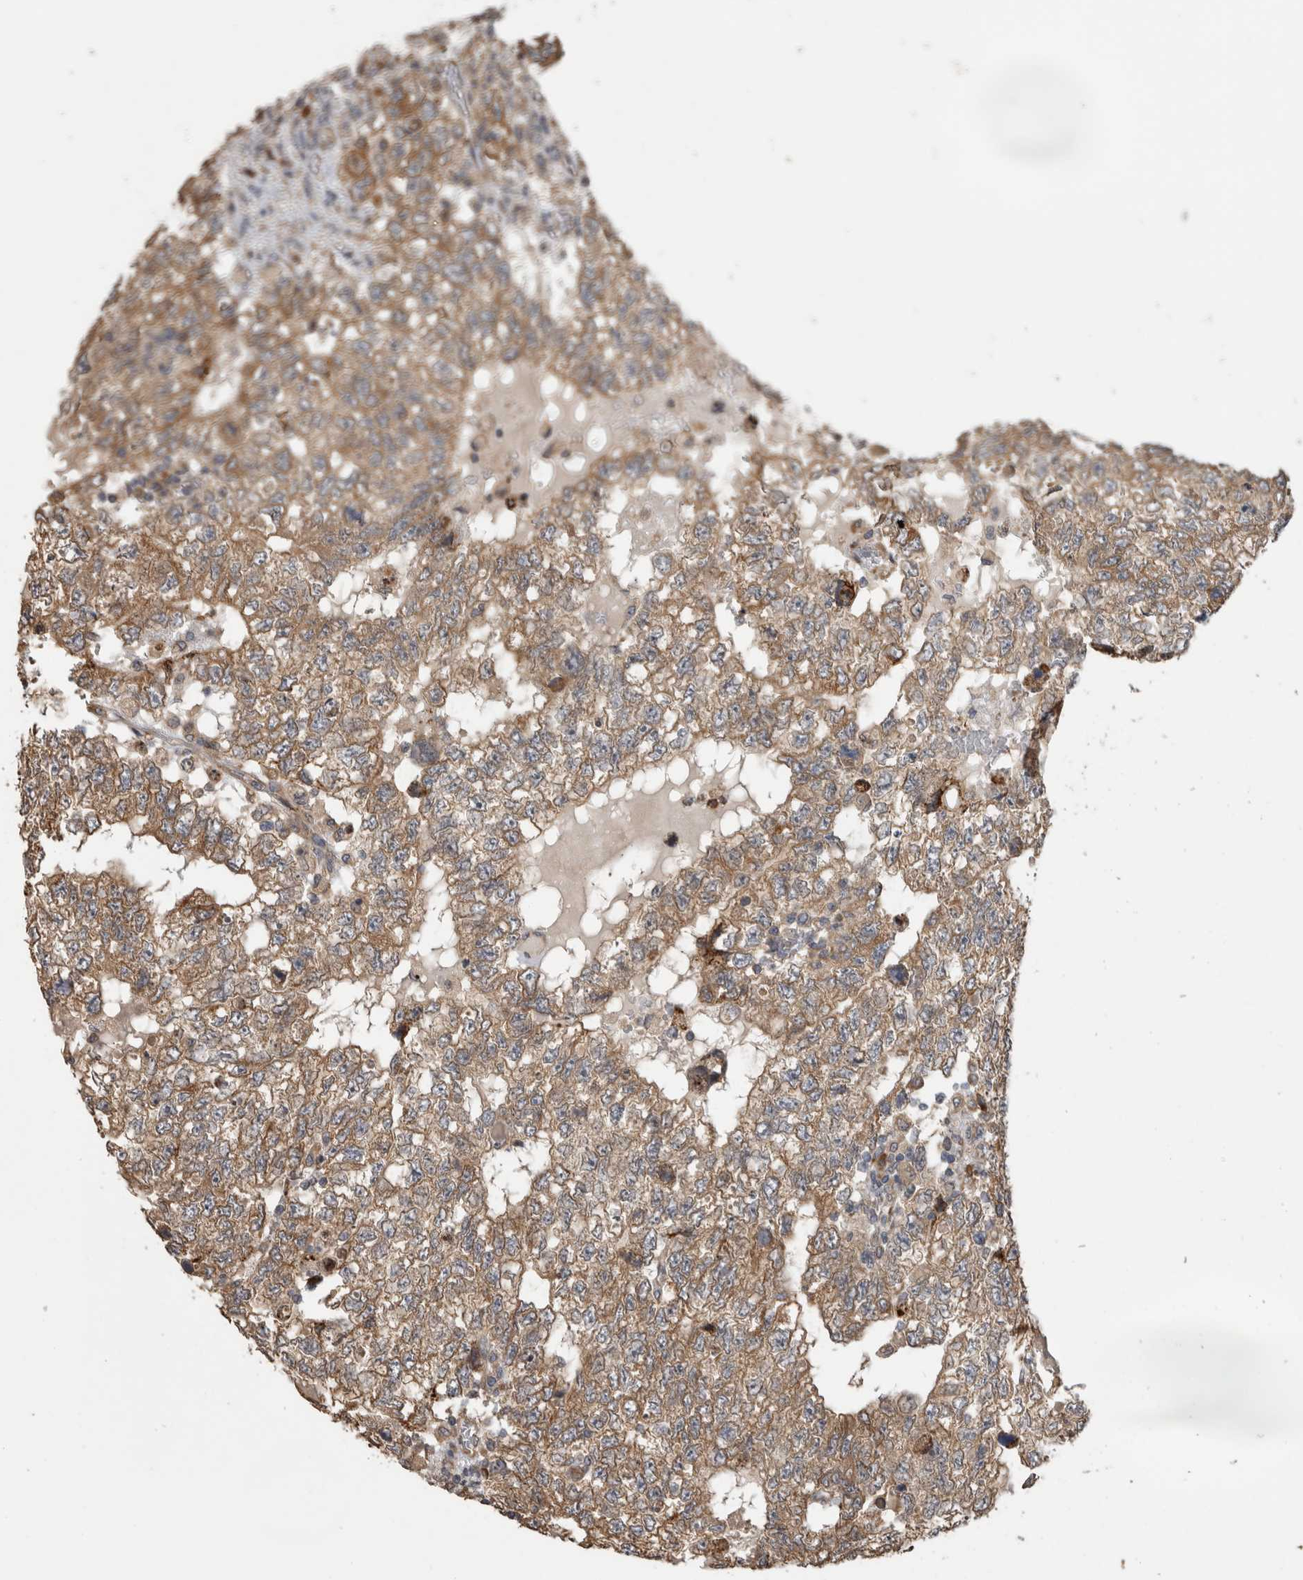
{"staining": {"intensity": "moderate", "quantity": ">75%", "location": "cytoplasmic/membranous"}, "tissue": "testis cancer", "cell_type": "Tumor cells", "image_type": "cancer", "snomed": [{"axis": "morphology", "description": "Carcinoma, Embryonal, NOS"}, {"axis": "topography", "description": "Testis"}], "caption": "Embryonal carcinoma (testis) was stained to show a protein in brown. There is medium levels of moderate cytoplasmic/membranous staining in about >75% of tumor cells.", "gene": "TBCE", "patient": {"sex": "male", "age": 36}}